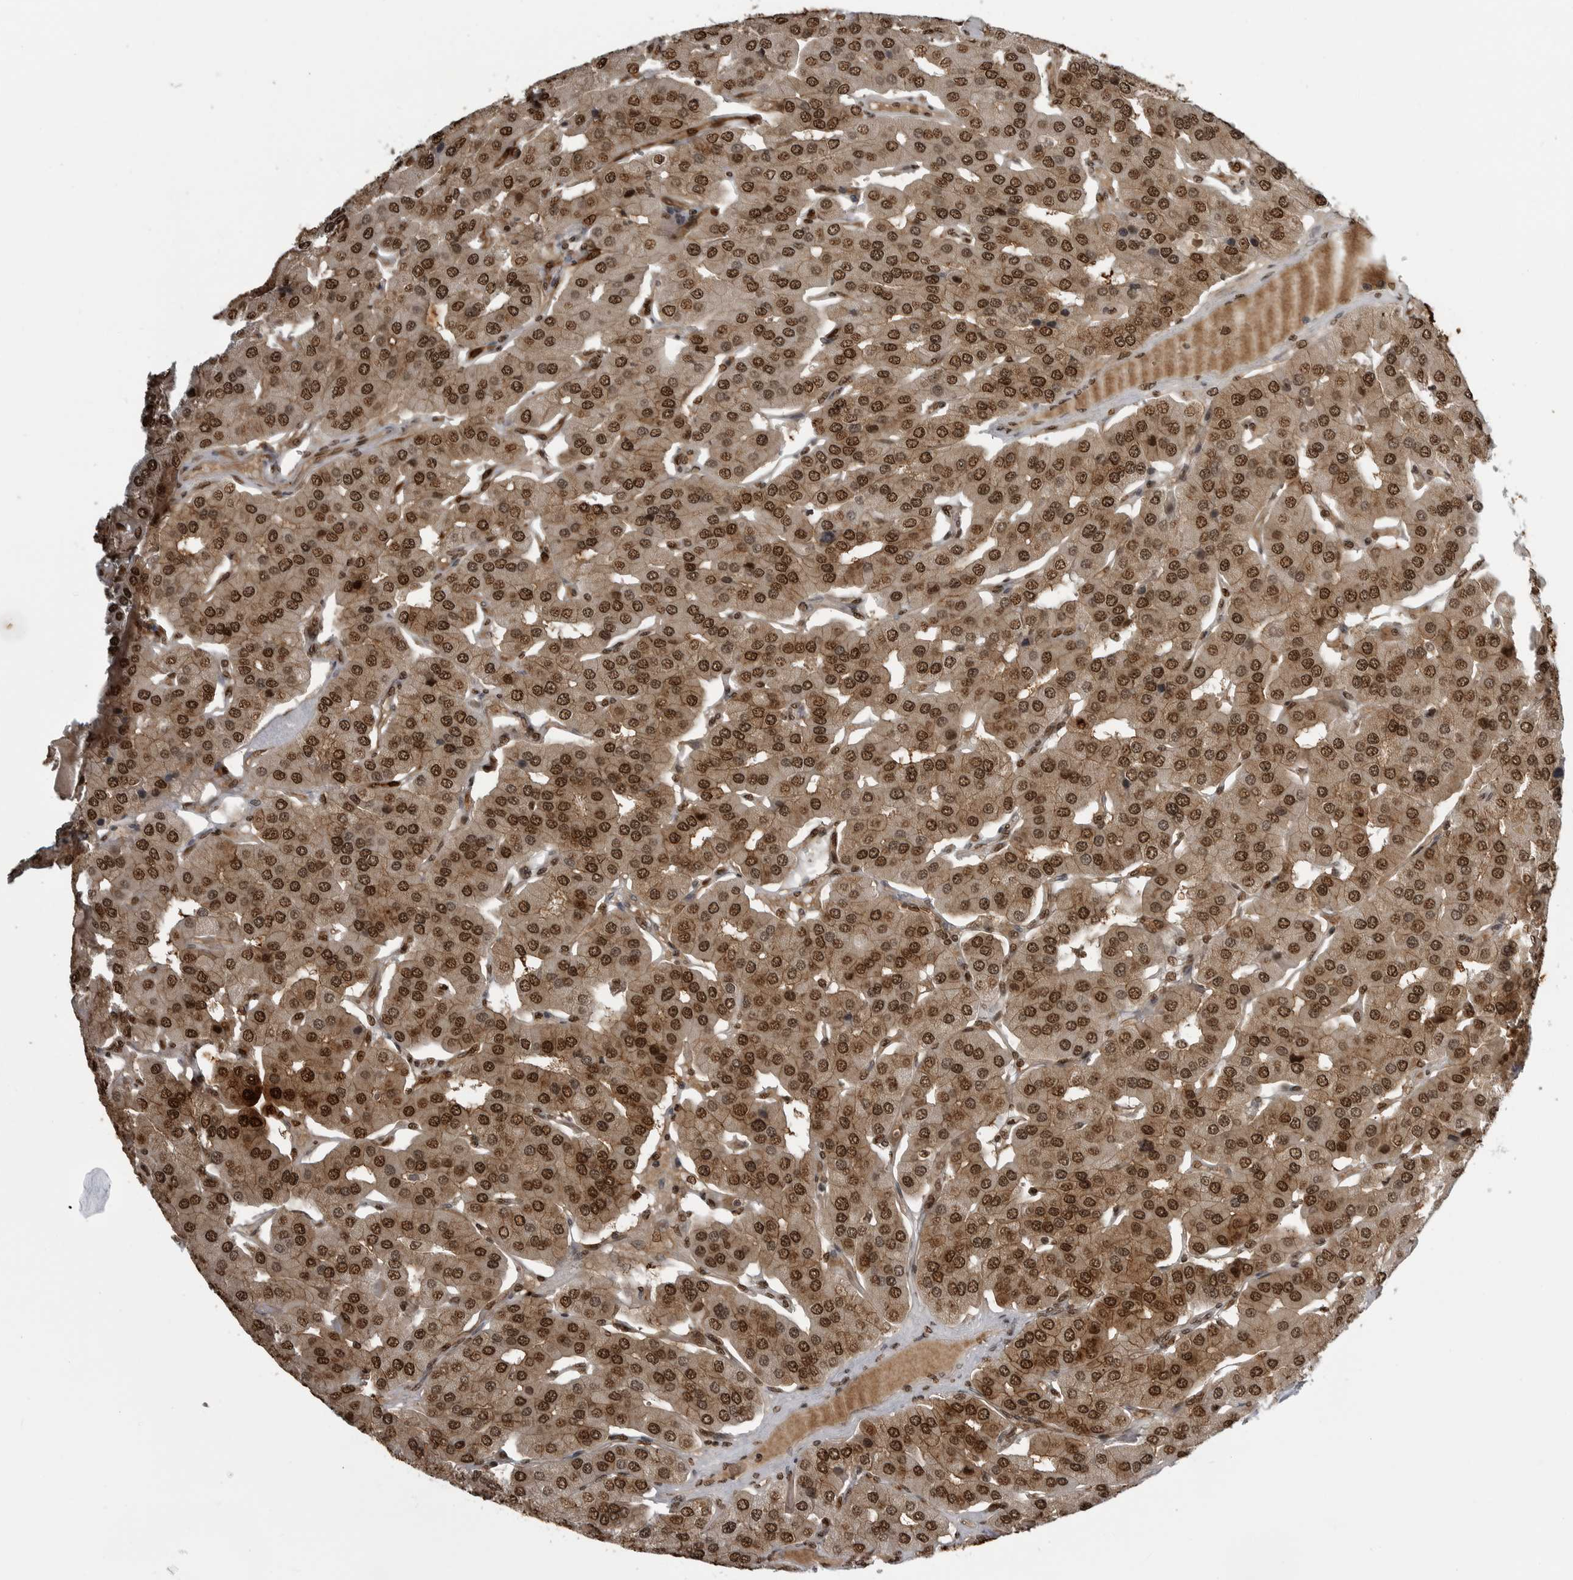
{"staining": {"intensity": "moderate", "quantity": ">75%", "location": "cytoplasmic/membranous,nuclear"}, "tissue": "parathyroid gland", "cell_type": "Glandular cells", "image_type": "normal", "snomed": [{"axis": "morphology", "description": "Normal tissue, NOS"}, {"axis": "morphology", "description": "Adenoma, NOS"}, {"axis": "topography", "description": "Parathyroid gland"}], "caption": "Immunohistochemical staining of unremarkable parathyroid gland demonstrates >75% levels of moderate cytoplasmic/membranous,nuclear protein positivity in about >75% of glandular cells.", "gene": "SMAD2", "patient": {"sex": "female", "age": 86}}